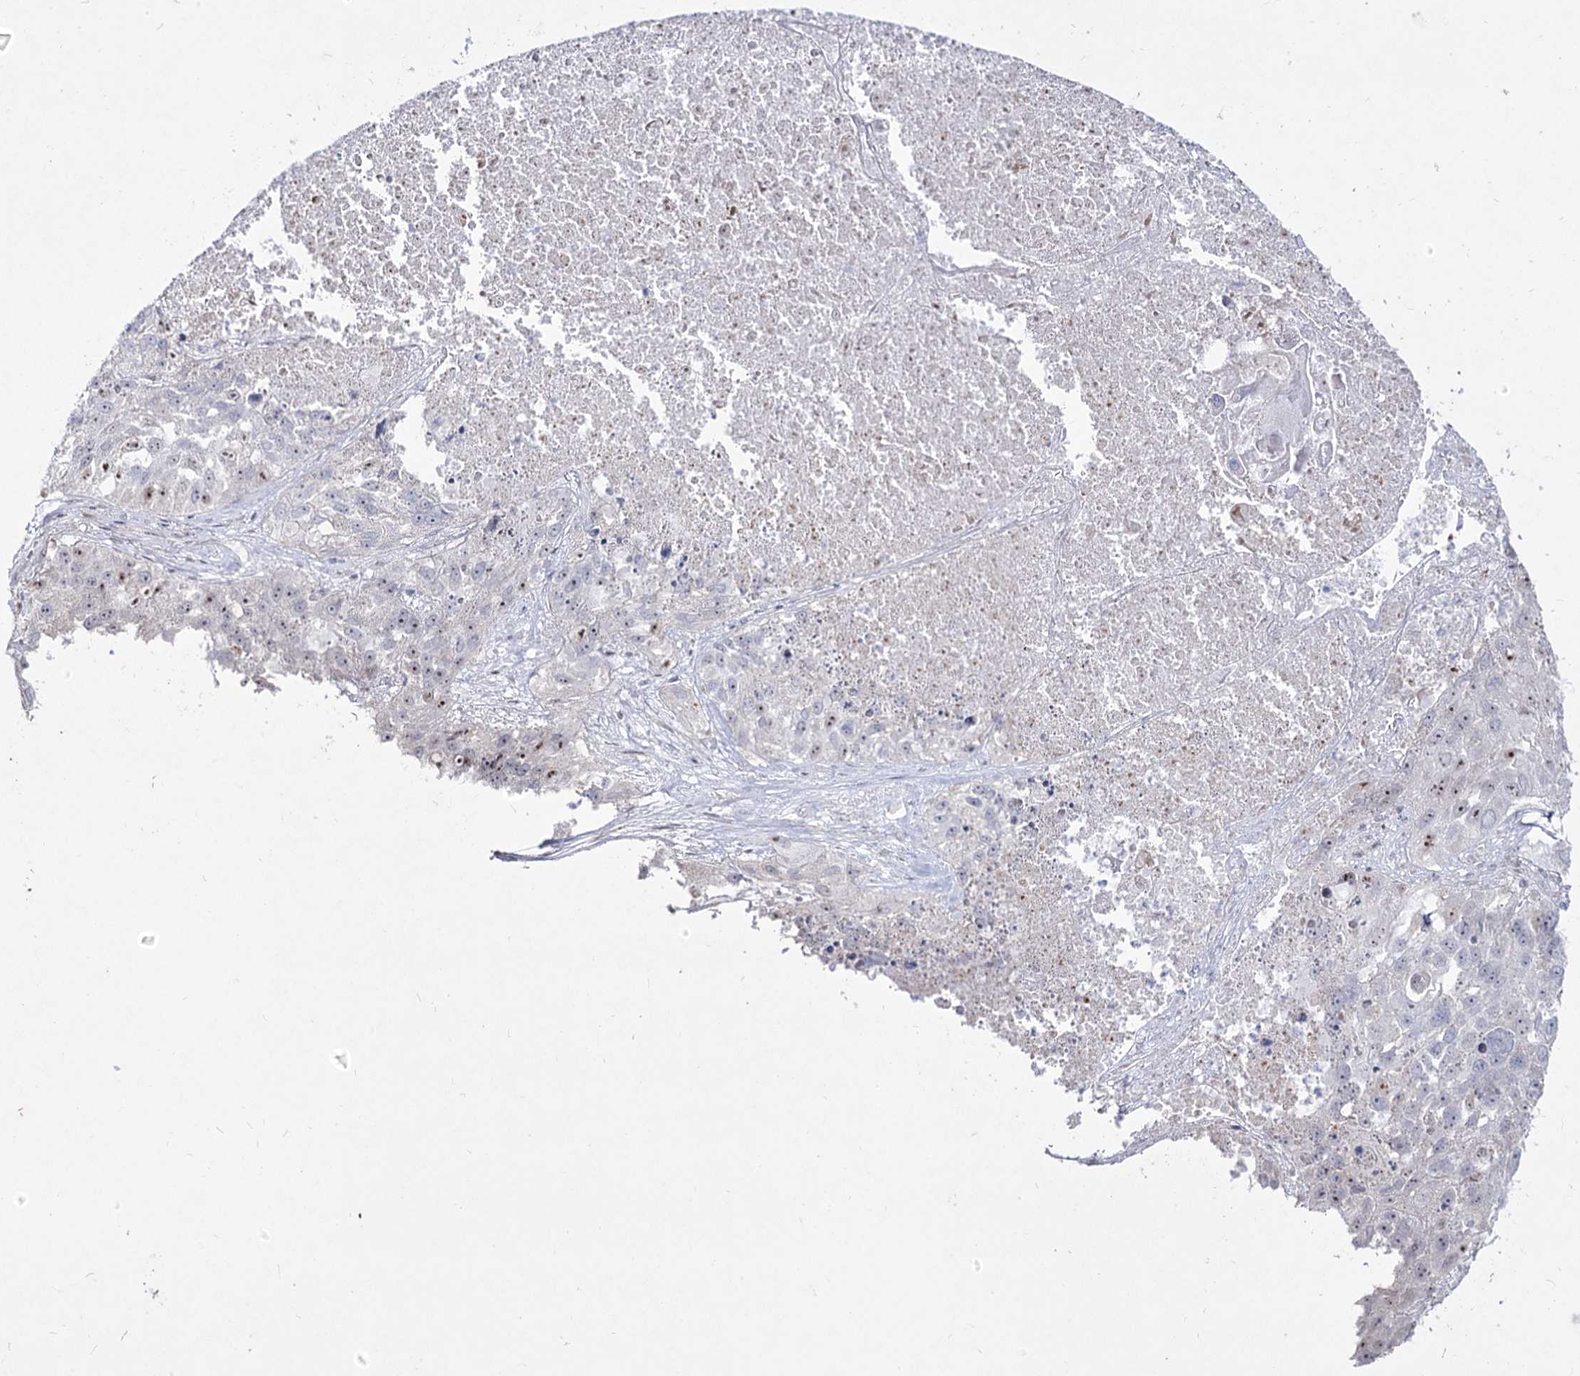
{"staining": {"intensity": "moderate", "quantity": "<25%", "location": "nuclear"}, "tissue": "lung cancer", "cell_type": "Tumor cells", "image_type": "cancer", "snomed": [{"axis": "morphology", "description": "Squamous cell carcinoma, NOS"}, {"axis": "topography", "description": "Lung"}], "caption": "Squamous cell carcinoma (lung) stained with a brown dye displays moderate nuclear positive expression in about <25% of tumor cells.", "gene": "DDX50", "patient": {"sex": "male", "age": 61}}